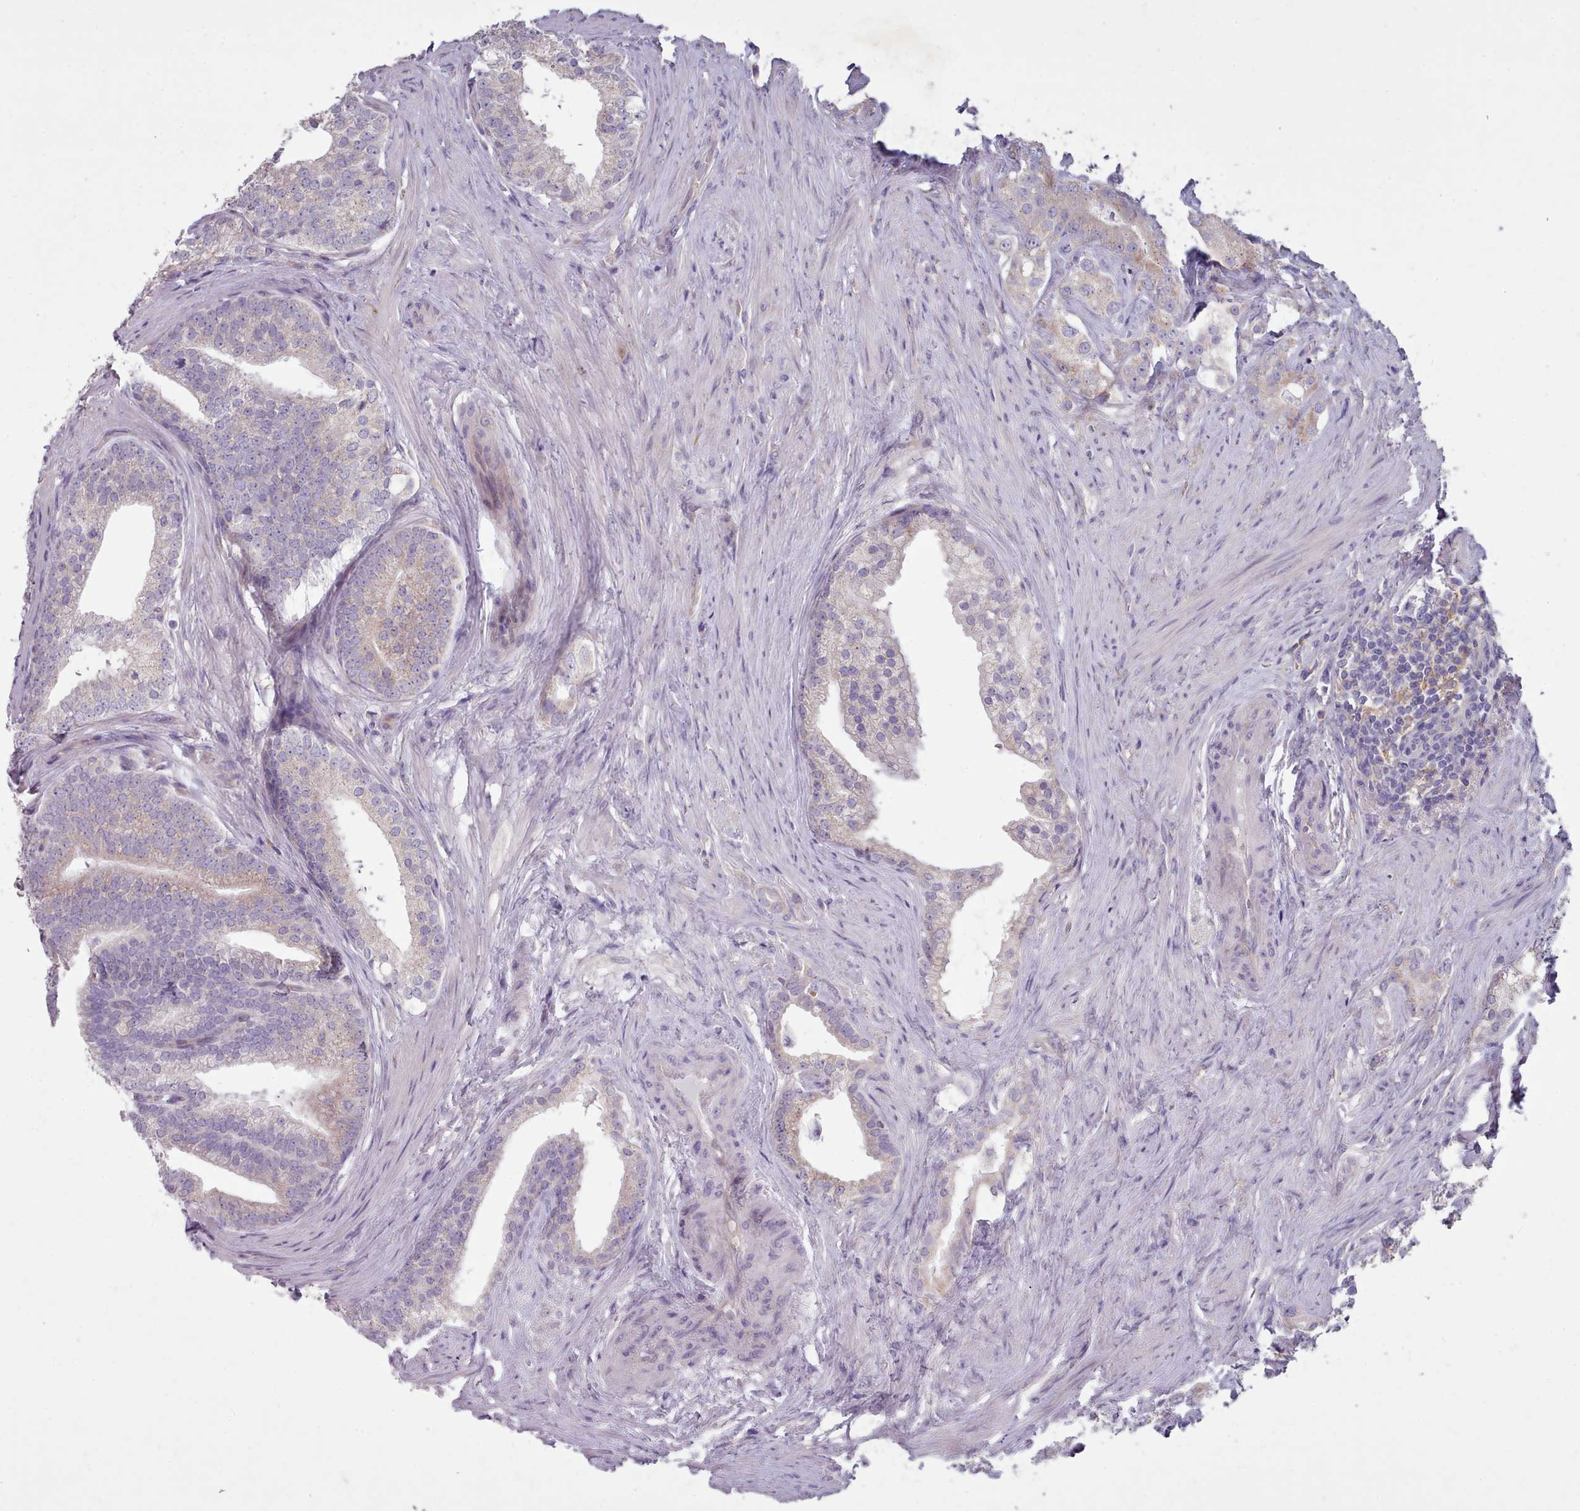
{"staining": {"intensity": "weak", "quantity": "<25%", "location": "cytoplasmic/membranous"}, "tissue": "prostate cancer", "cell_type": "Tumor cells", "image_type": "cancer", "snomed": [{"axis": "morphology", "description": "Adenocarcinoma, Low grade"}, {"axis": "topography", "description": "Prostate"}], "caption": "The image reveals no staining of tumor cells in prostate cancer (adenocarcinoma (low-grade)).", "gene": "DPF1", "patient": {"sex": "male", "age": 71}}